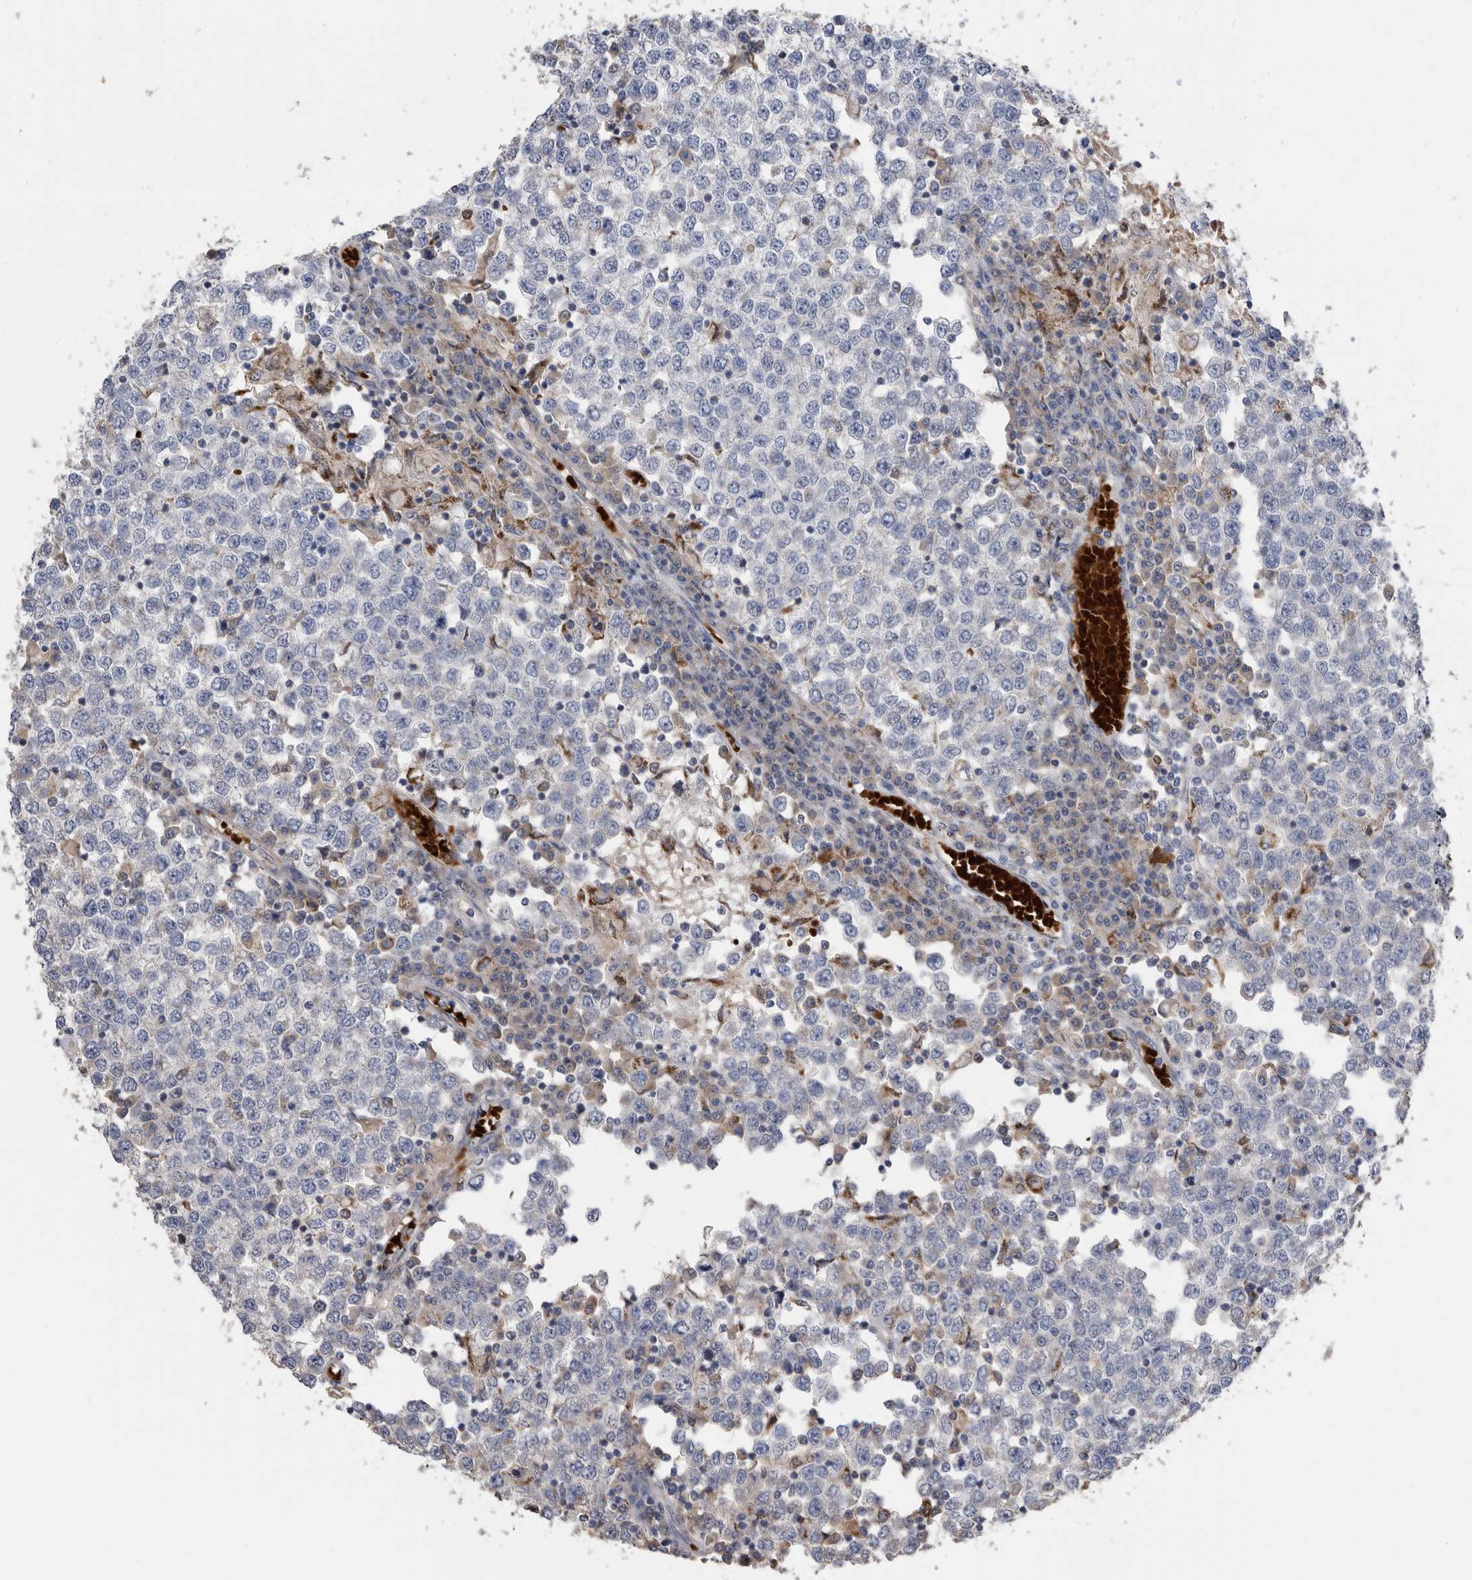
{"staining": {"intensity": "negative", "quantity": "none", "location": "none"}, "tissue": "testis cancer", "cell_type": "Tumor cells", "image_type": "cancer", "snomed": [{"axis": "morphology", "description": "Seminoma, NOS"}, {"axis": "topography", "description": "Testis"}], "caption": "An immunohistochemistry (IHC) histopathology image of testis seminoma is shown. There is no staining in tumor cells of testis seminoma.", "gene": "CRISPLD2", "patient": {"sex": "male", "age": 65}}